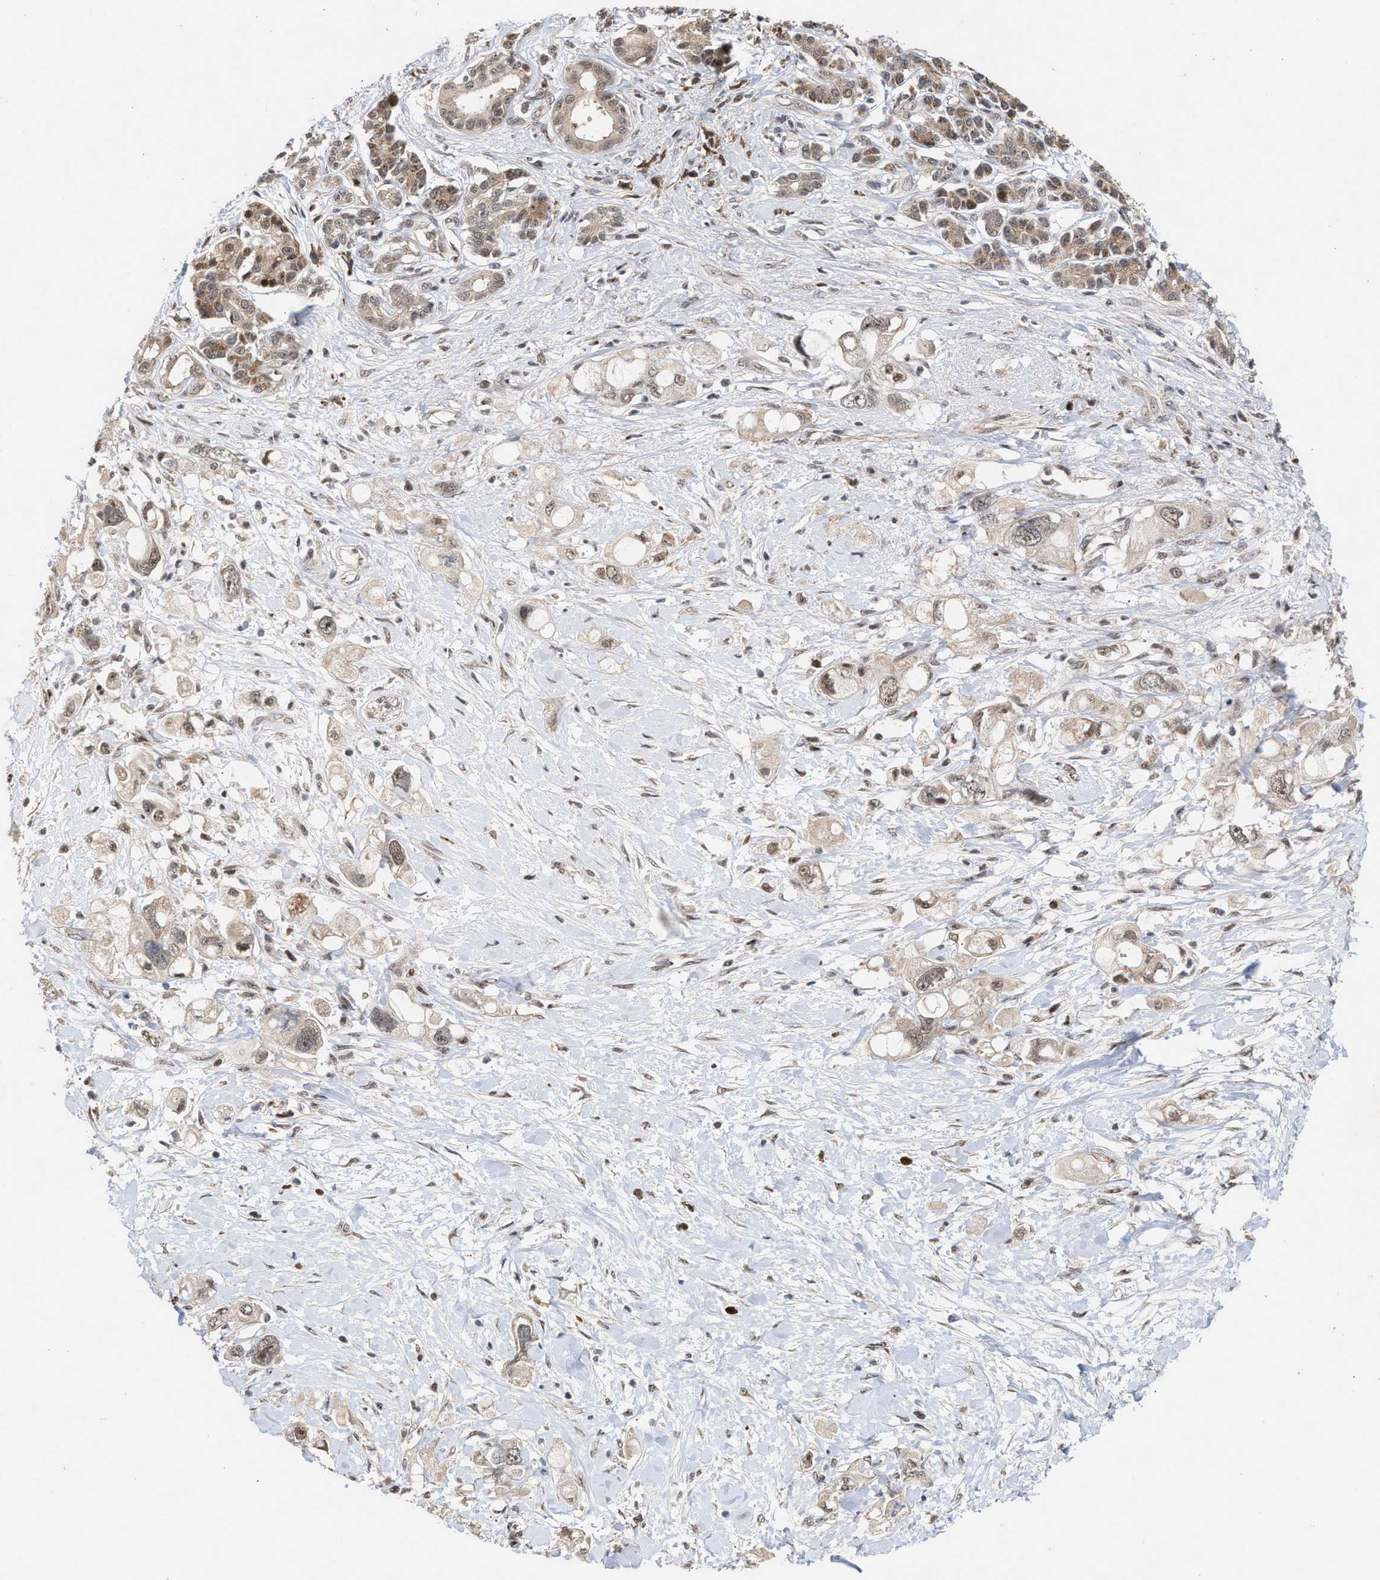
{"staining": {"intensity": "weak", "quantity": ">75%", "location": "cytoplasmic/membranous,nuclear"}, "tissue": "pancreatic cancer", "cell_type": "Tumor cells", "image_type": "cancer", "snomed": [{"axis": "morphology", "description": "Adenocarcinoma, NOS"}, {"axis": "topography", "description": "Pancreas"}], "caption": "Weak cytoplasmic/membranous and nuclear positivity for a protein is seen in approximately >75% of tumor cells of adenocarcinoma (pancreatic) using immunohistochemistry.", "gene": "MKNK2", "patient": {"sex": "female", "age": 56}}